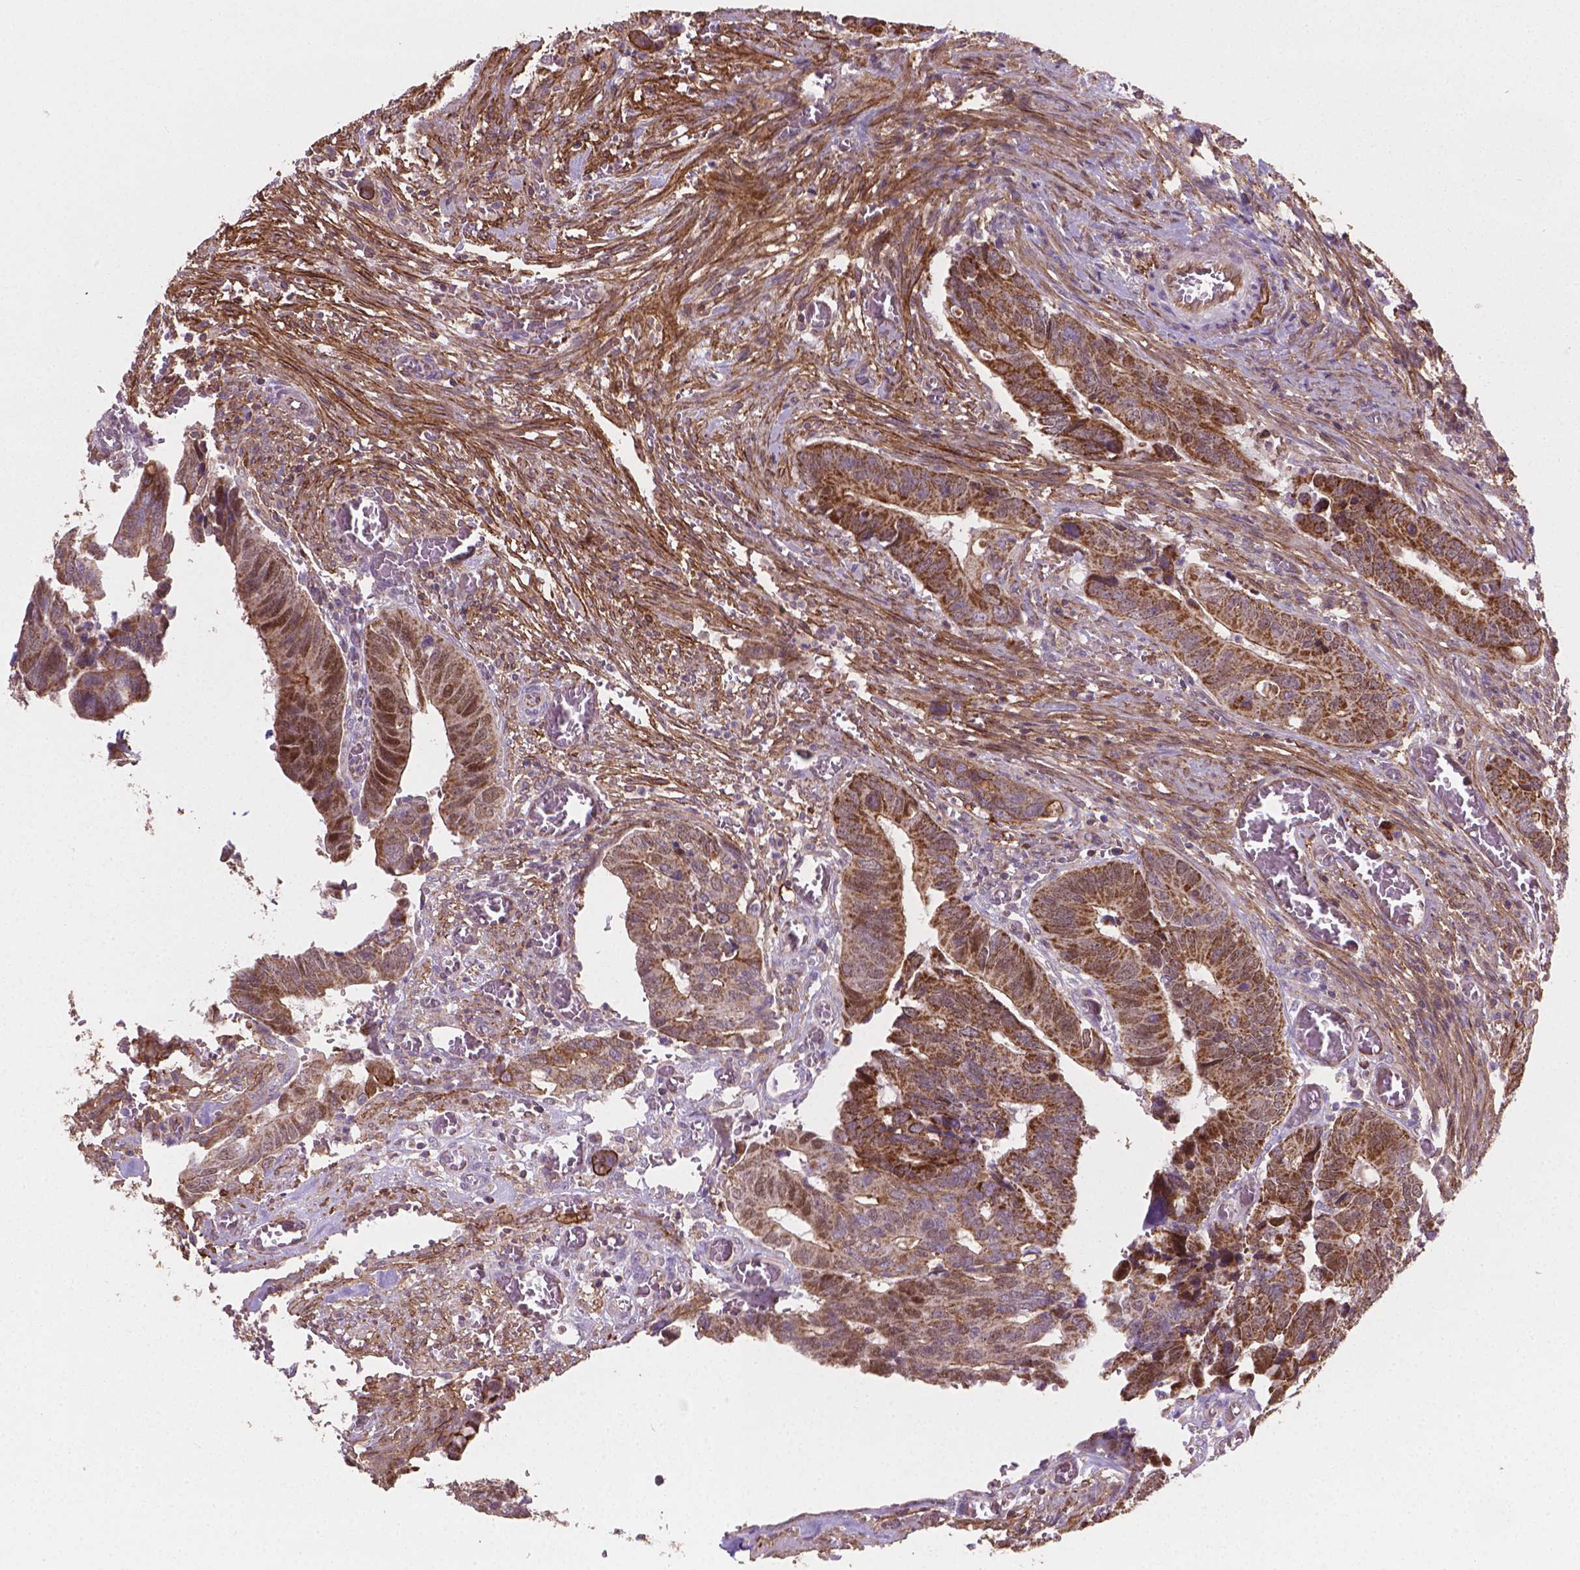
{"staining": {"intensity": "moderate", "quantity": ">75%", "location": "cytoplasmic/membranous"}, "tissue": "colorectal cancer", "cell_type": "Tumor cells", "image_type": "cancer", "snomed": [{"axis": "morphology", "description": "Adenocarcinoma, NOS"}, {"axis": "topography", "description": "Colon"}], "caption": "Human adenocarcinoma (colorectal) stained with a brown dye demonstrates moderate cytoplasmic/membranous positive positivity in approximately >75% of tumor cells.", "gene": "TCAF1", "patient": {"sex": "male", "age": 49}}